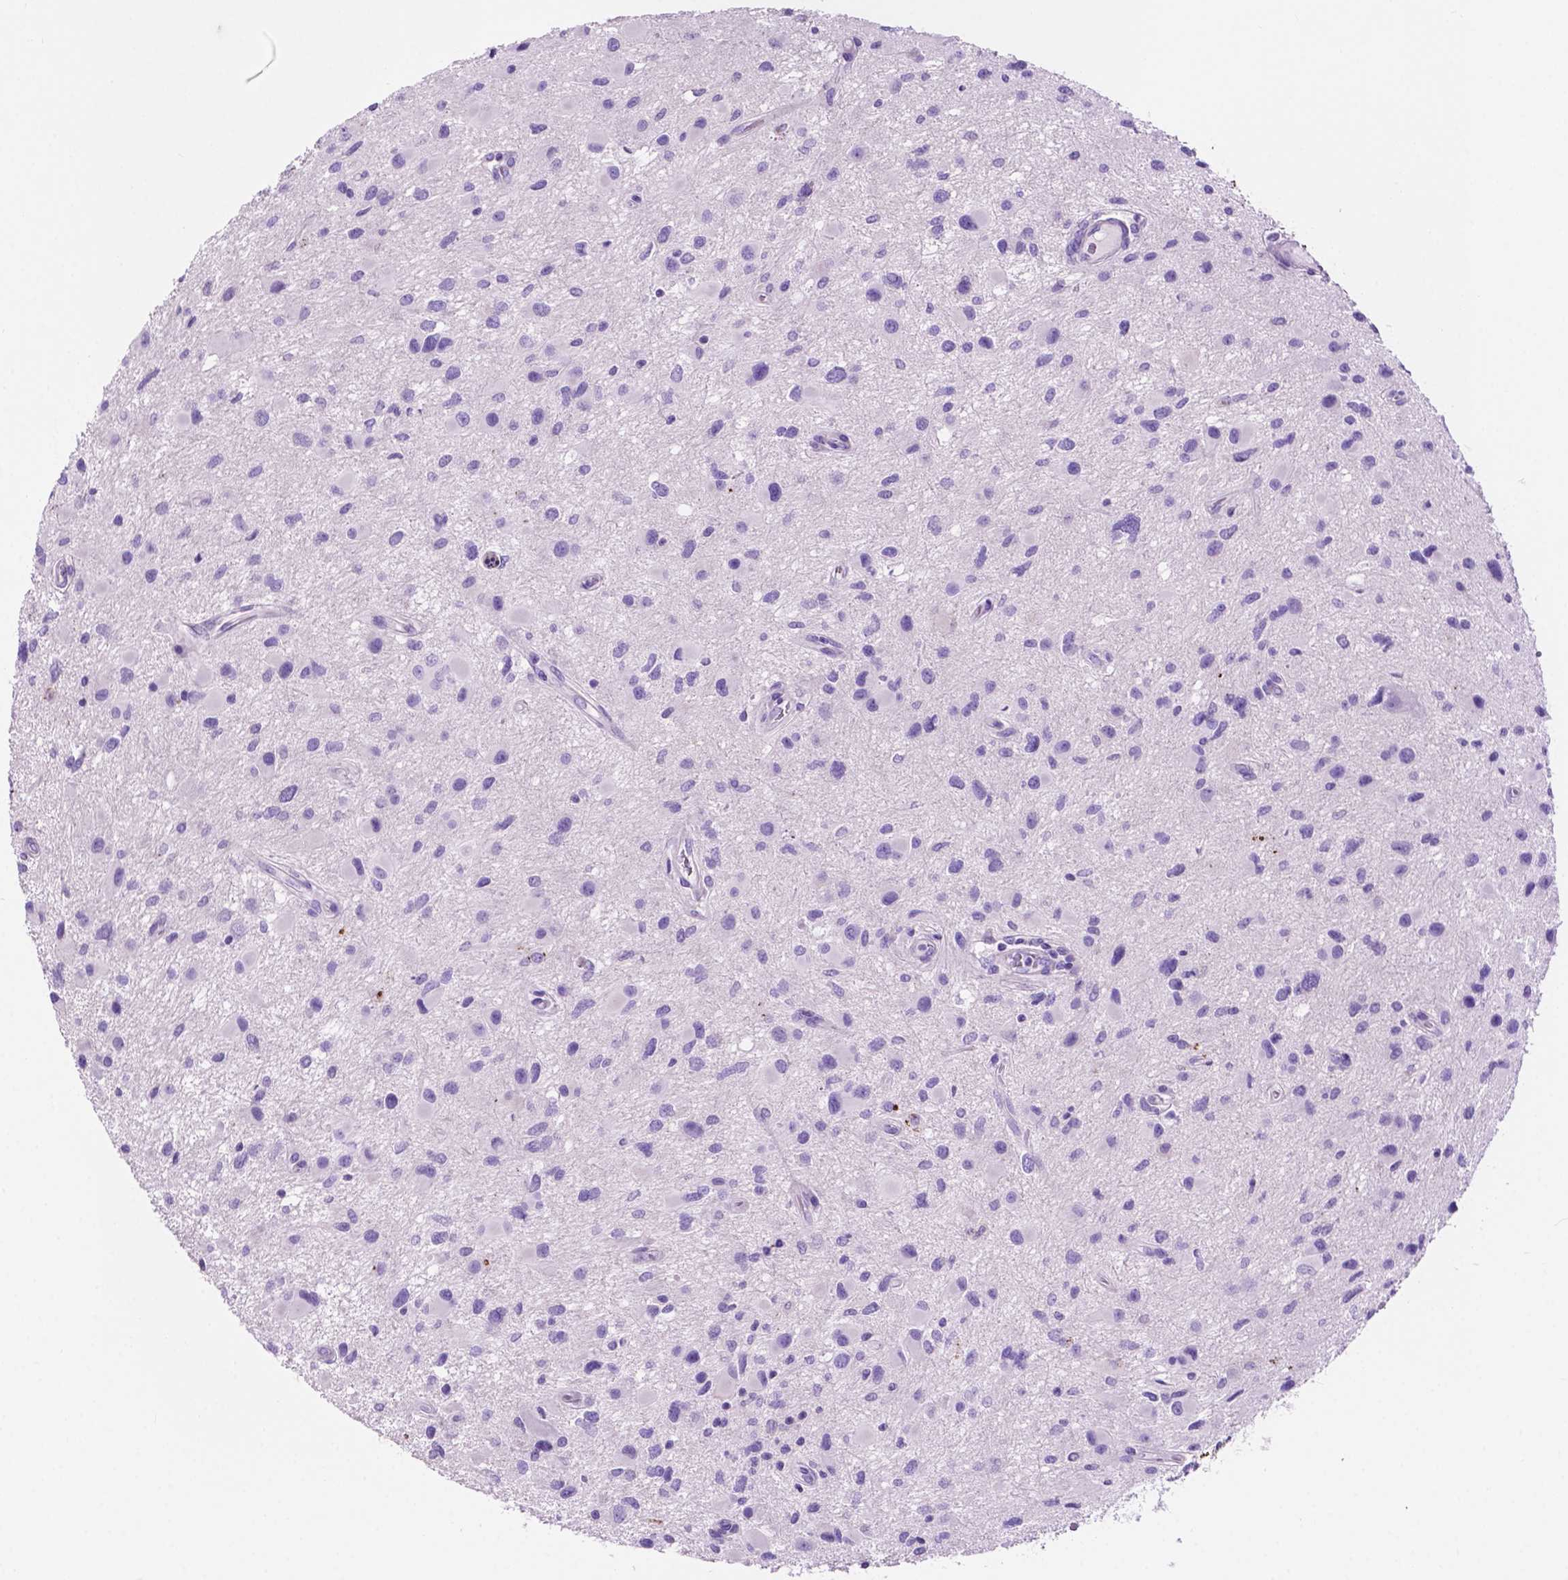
{"staining": {"intensity": "negative", "quantity": "none", "location": "none"}, "tissue": "glioma", "cell_type": "Tumor cells", "image_type": "cancer", "snomed": [{"axis": "morphology", "description": "Glioma, malignant, Low grade"}, {"axis": "topography", "description": "Brain"}], "caption": "Tumor cells show no significant protein staining in glioma.", "gene": "IGFN1", "patient": {"sex": "female", "age": 32}}